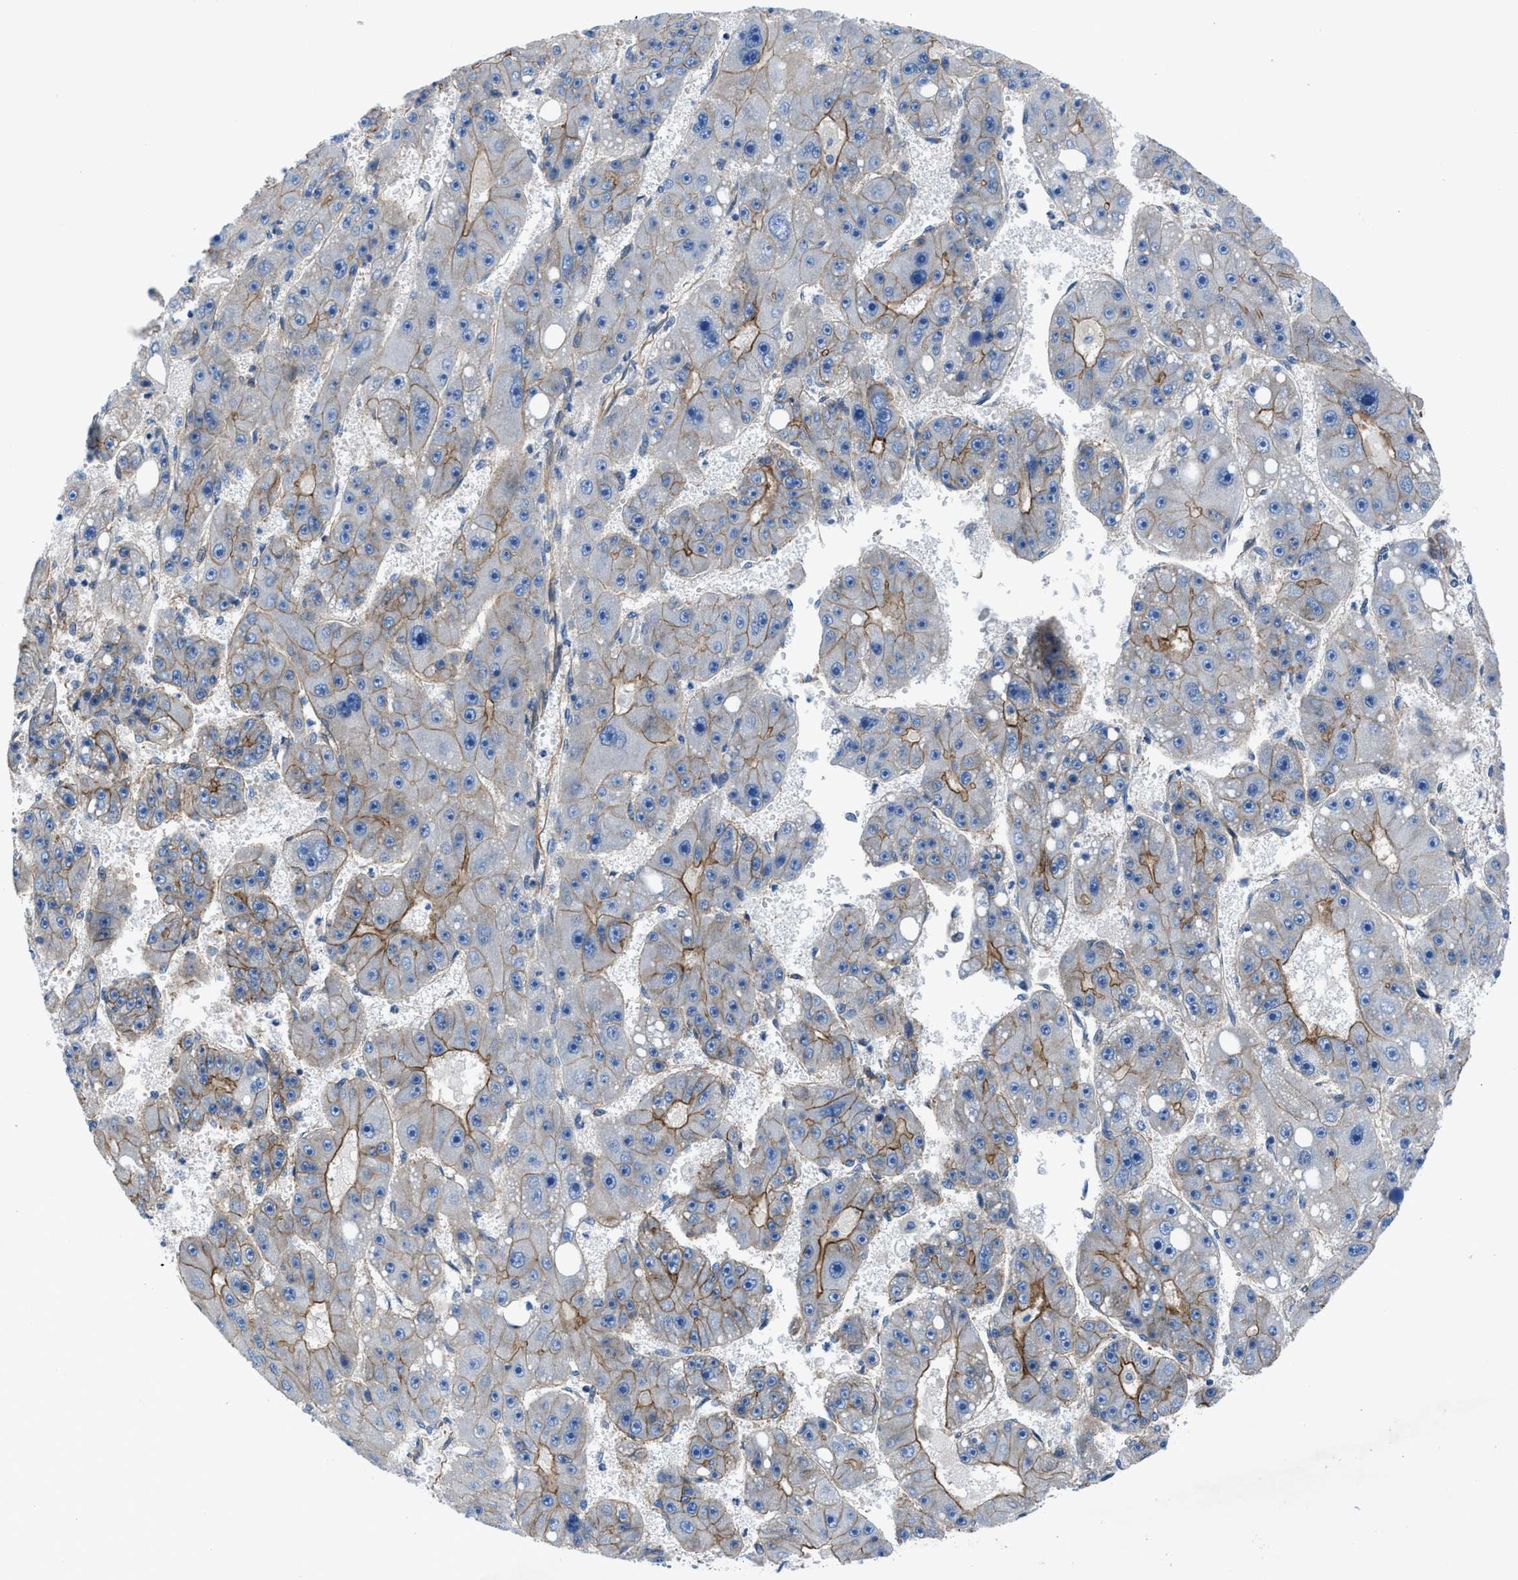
{"staining": {"intensity": "moderate", "quantity": "25%-75%", "location": "cytoplasmic/membranous"}, "tissue": "liver cancer", "cell_type": "Tumor cells", "image_type": "cancer", "snomed": [{"axis": "morphology", "description": "Carcinoma, Hepatocellular, NOS"}, {"axis": "topography", "description": "Liver"}], "caption": "A photomicrograph showing moderate cytoplasmic/membranous staining in about 25%-75% of tumor cells in liver cancer, as visualized by brown immunohistochemical staining.", "gene": "TRIP4", "patient": {"sex": "female", "age": 61}}